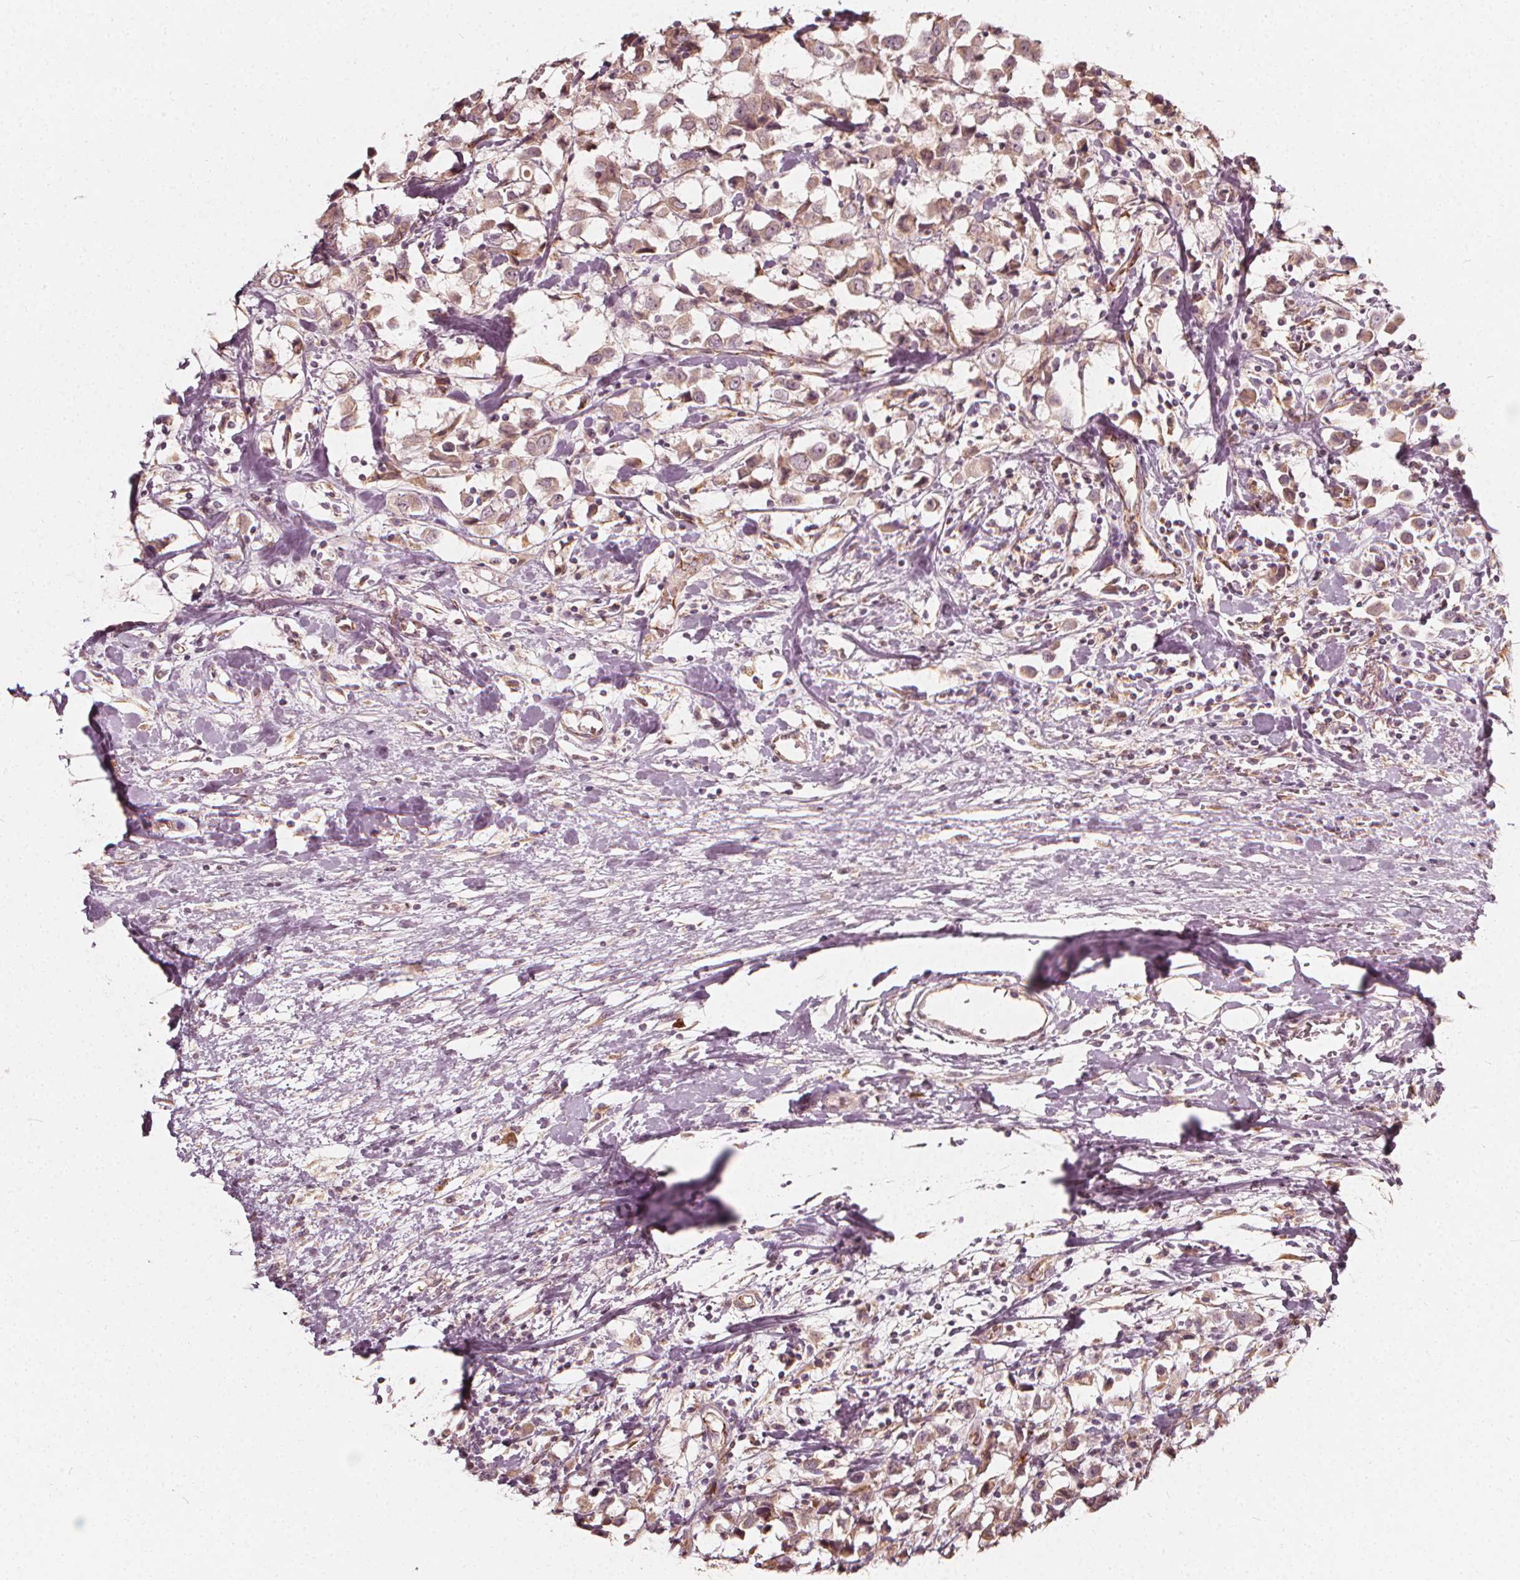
{"staining": {"intensity": "moderate", "quantity": ">75%", "location": "cytoplasmic/membranous,nuclear"}, "tissue": "breast cancer", "cell_type": "Tumor cells", "image_type": "cancer", "snomed": [{"axis": "morphology", "description": "Duct carcinoma"}, {"axis": "topography", "description": "Breast"}], "caption": "This is an image of immunohistochemistry staining of breast cancer (intraductal carcinoma), which shows moderate expression in the cytoplasmic/membranous and nuclear of tumor cells.", "gene": "NPC1L1", "patient": {"sex": "female", "age": 61}}